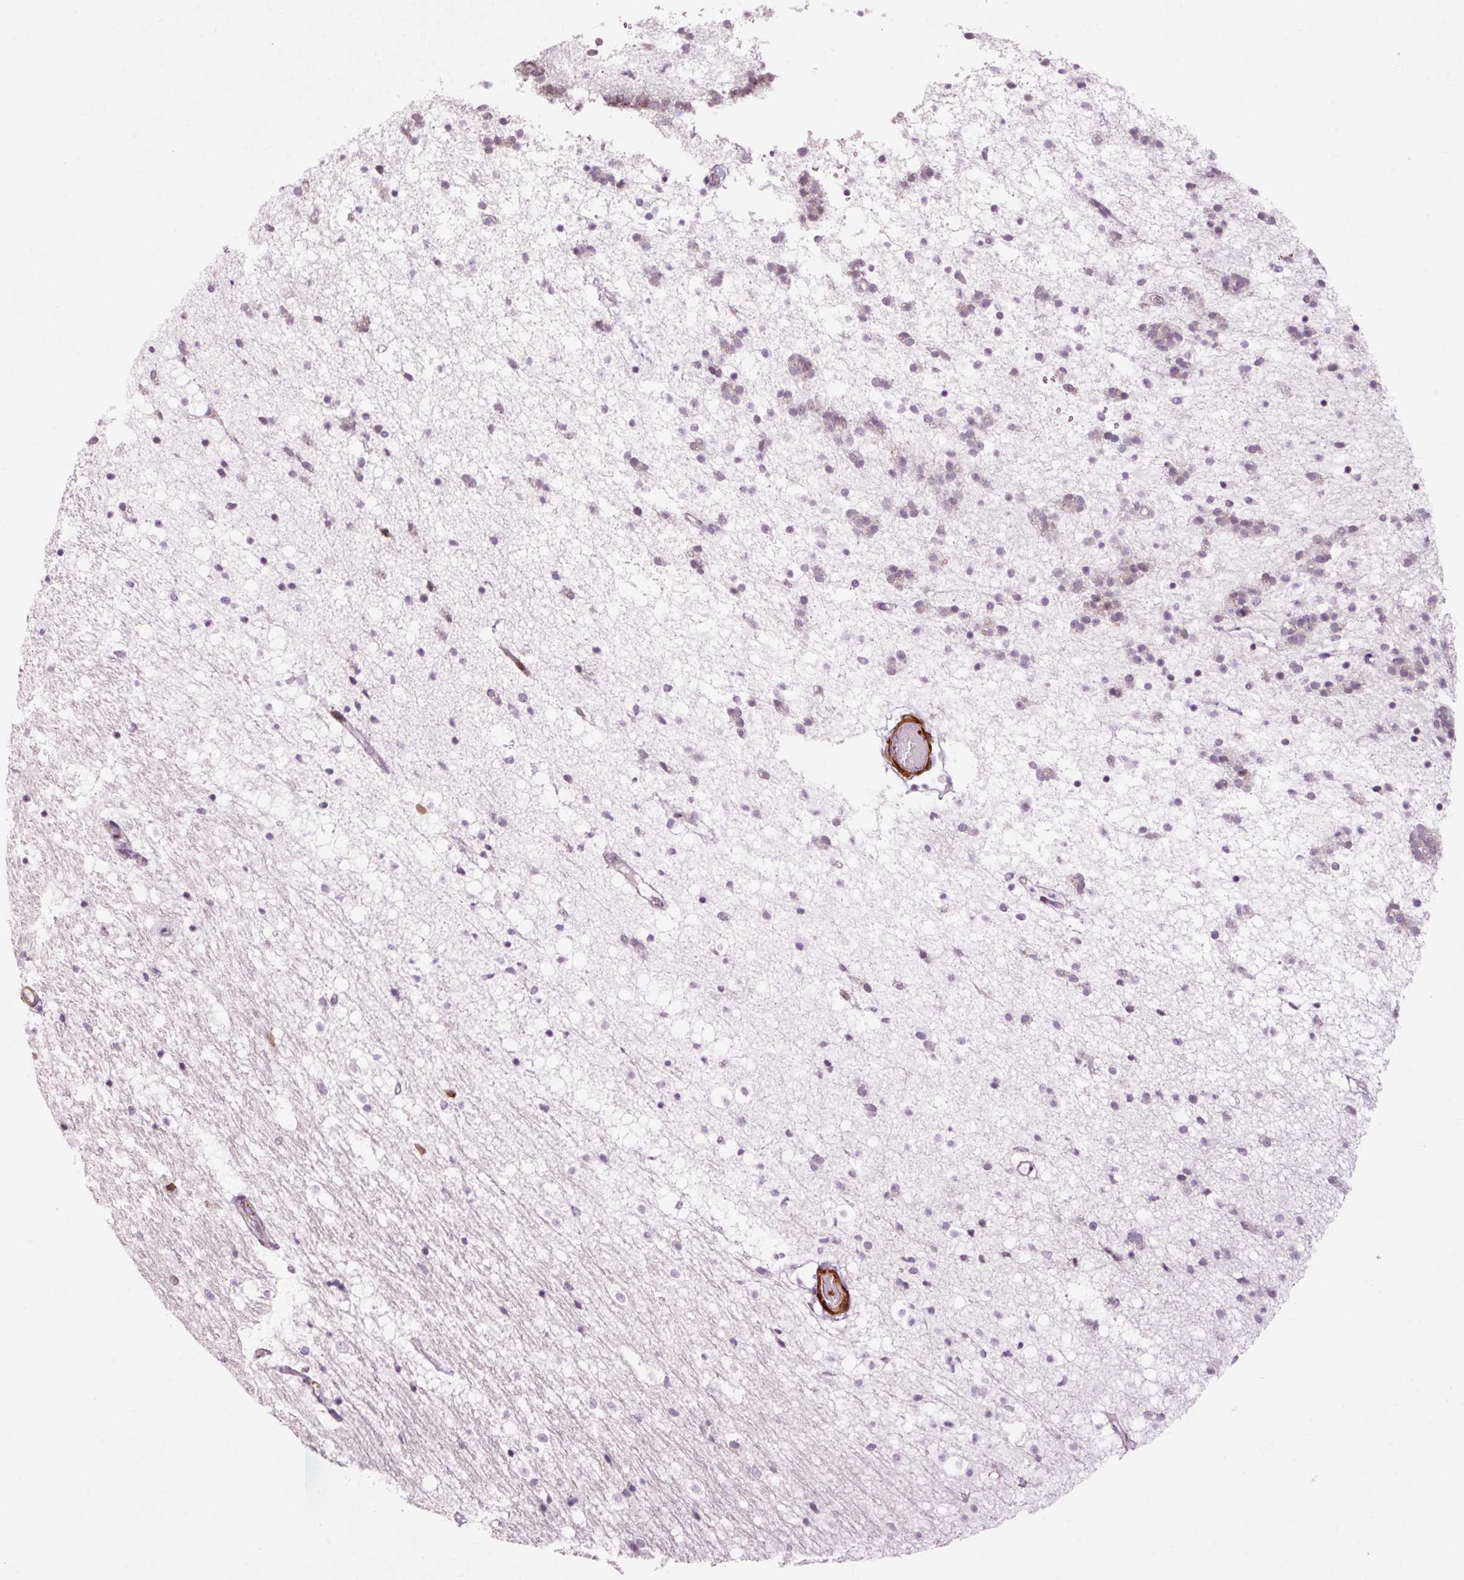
{"staining": {"intensity": "negative", "quantity": "none", "location": "none"}, "tissue": "caudate", "cell_type": "Glial cells", "image_type": "normal", "snomed": [{"axis": "morphology", "description": "Normal tissue, NOS"}, {"axis": "topography", "description": "Lateral ventricle wall"}], "caption": "High magnification brightfield microscopy of unremarkable caudate stained with DAB (3,3'-diaminobenzidine) (brown) and counterstained with hematoxylin (blue): glial cells show no significant staining.", "gene": "ANKRD20A1", "patient": {"sex": "male", "age": 37}}